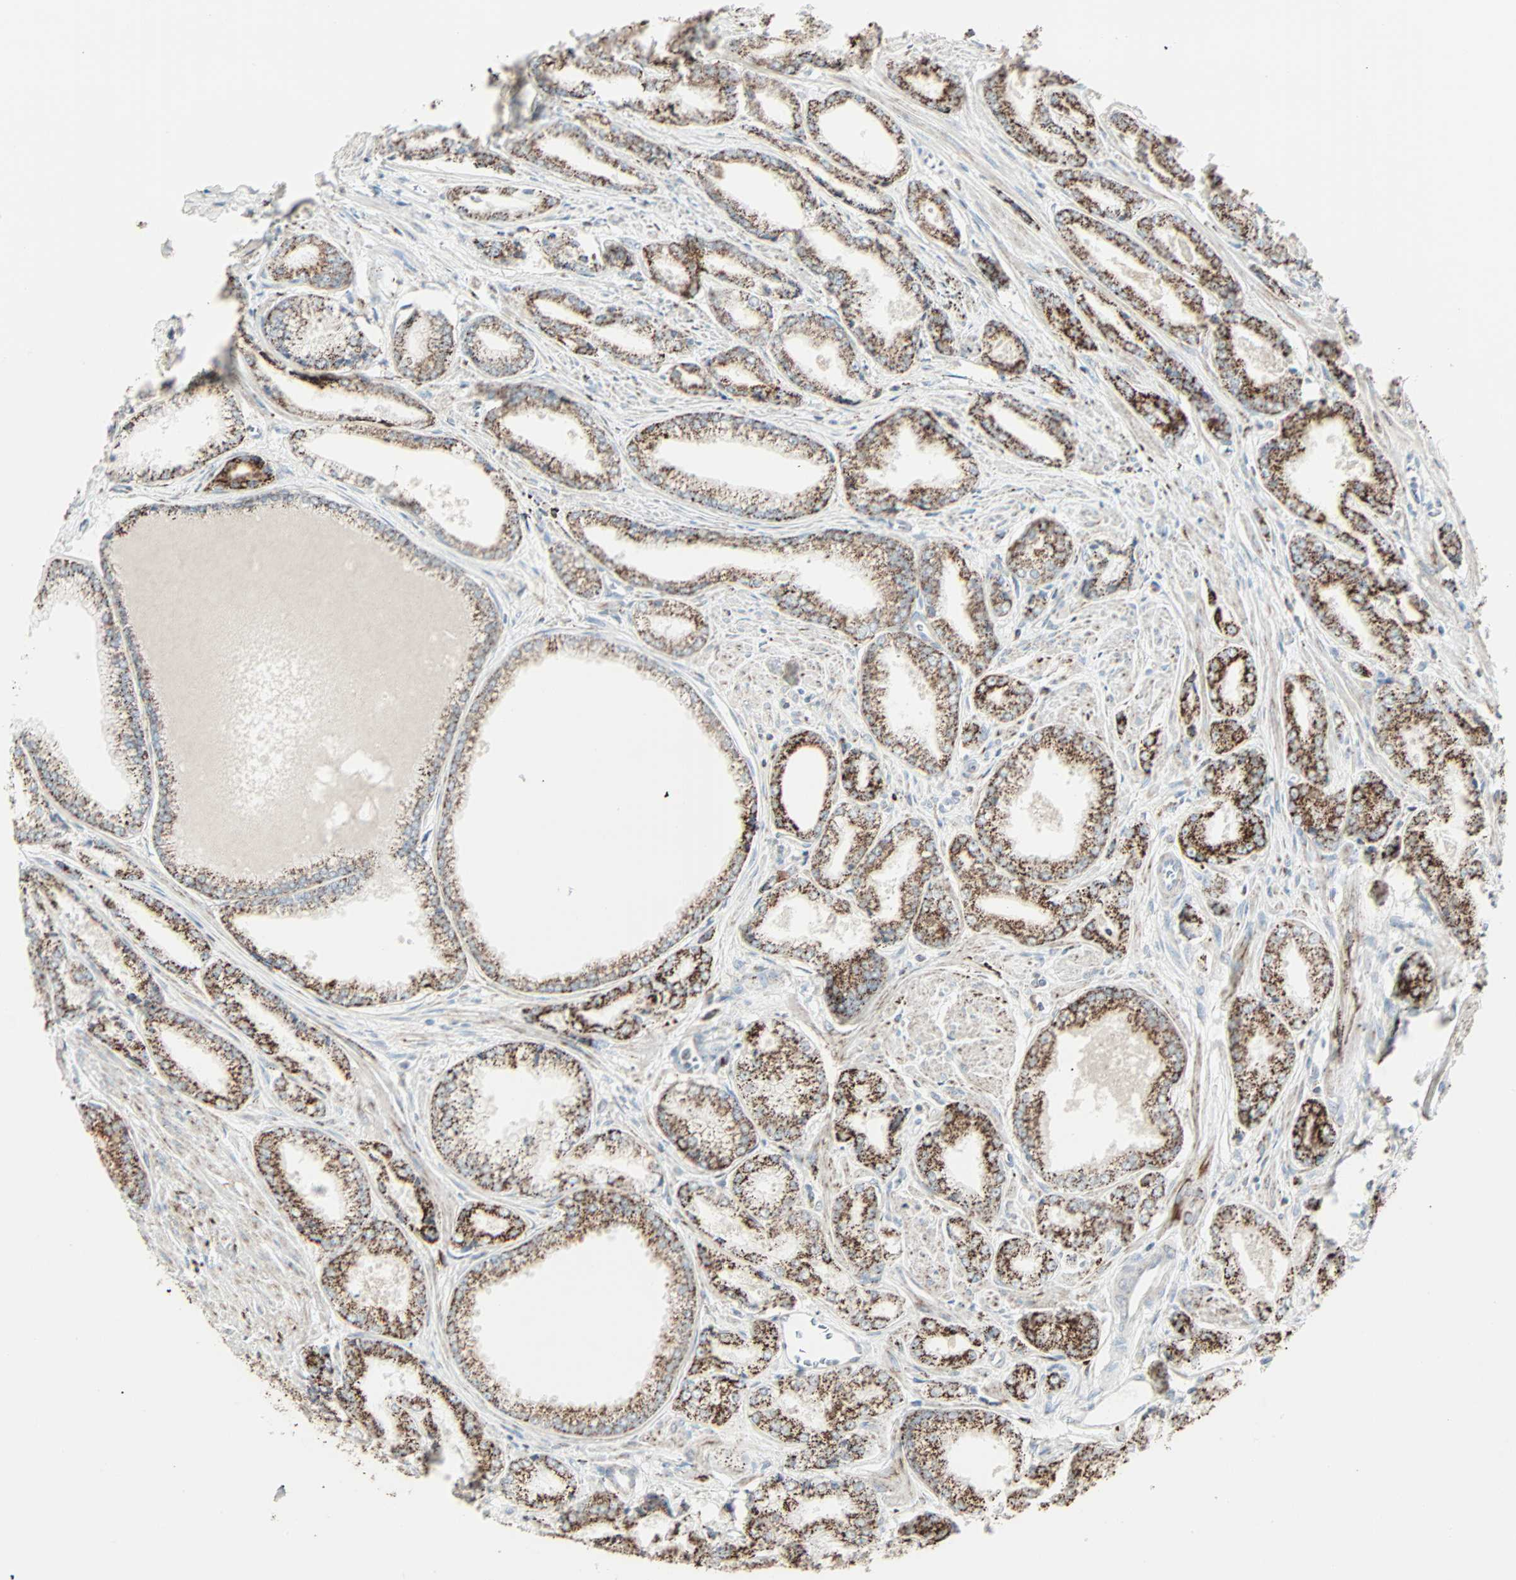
{"staining": {"intensity": "moderate", "quantity": ">75%", "location": "cytoplasmic/membranous"}, "tissue": "prostate cancer", "cell_type": "Tumor cells", "image_type": "cancer", "snomed": [{"axis": "morphology", "description": "Adenocarcinoma, Low grade"}, {"axis": "topography", "description": "Prostate"}], "caption": "An immunohistochemistry histopathology image of tumor tissue is shown. Protein staining in brown shows moderate cytoplasmic/membranous positivity in prostate low-grade adenocarcinoma within tumor cells. The staining was performed using DAB to visualize the protein expression in brown, while the nuclei were stained in blue with hematoxylin (Magnification: 20x).", "gene": "IDH2", "patient": {"sex": "male", "age": 64}}